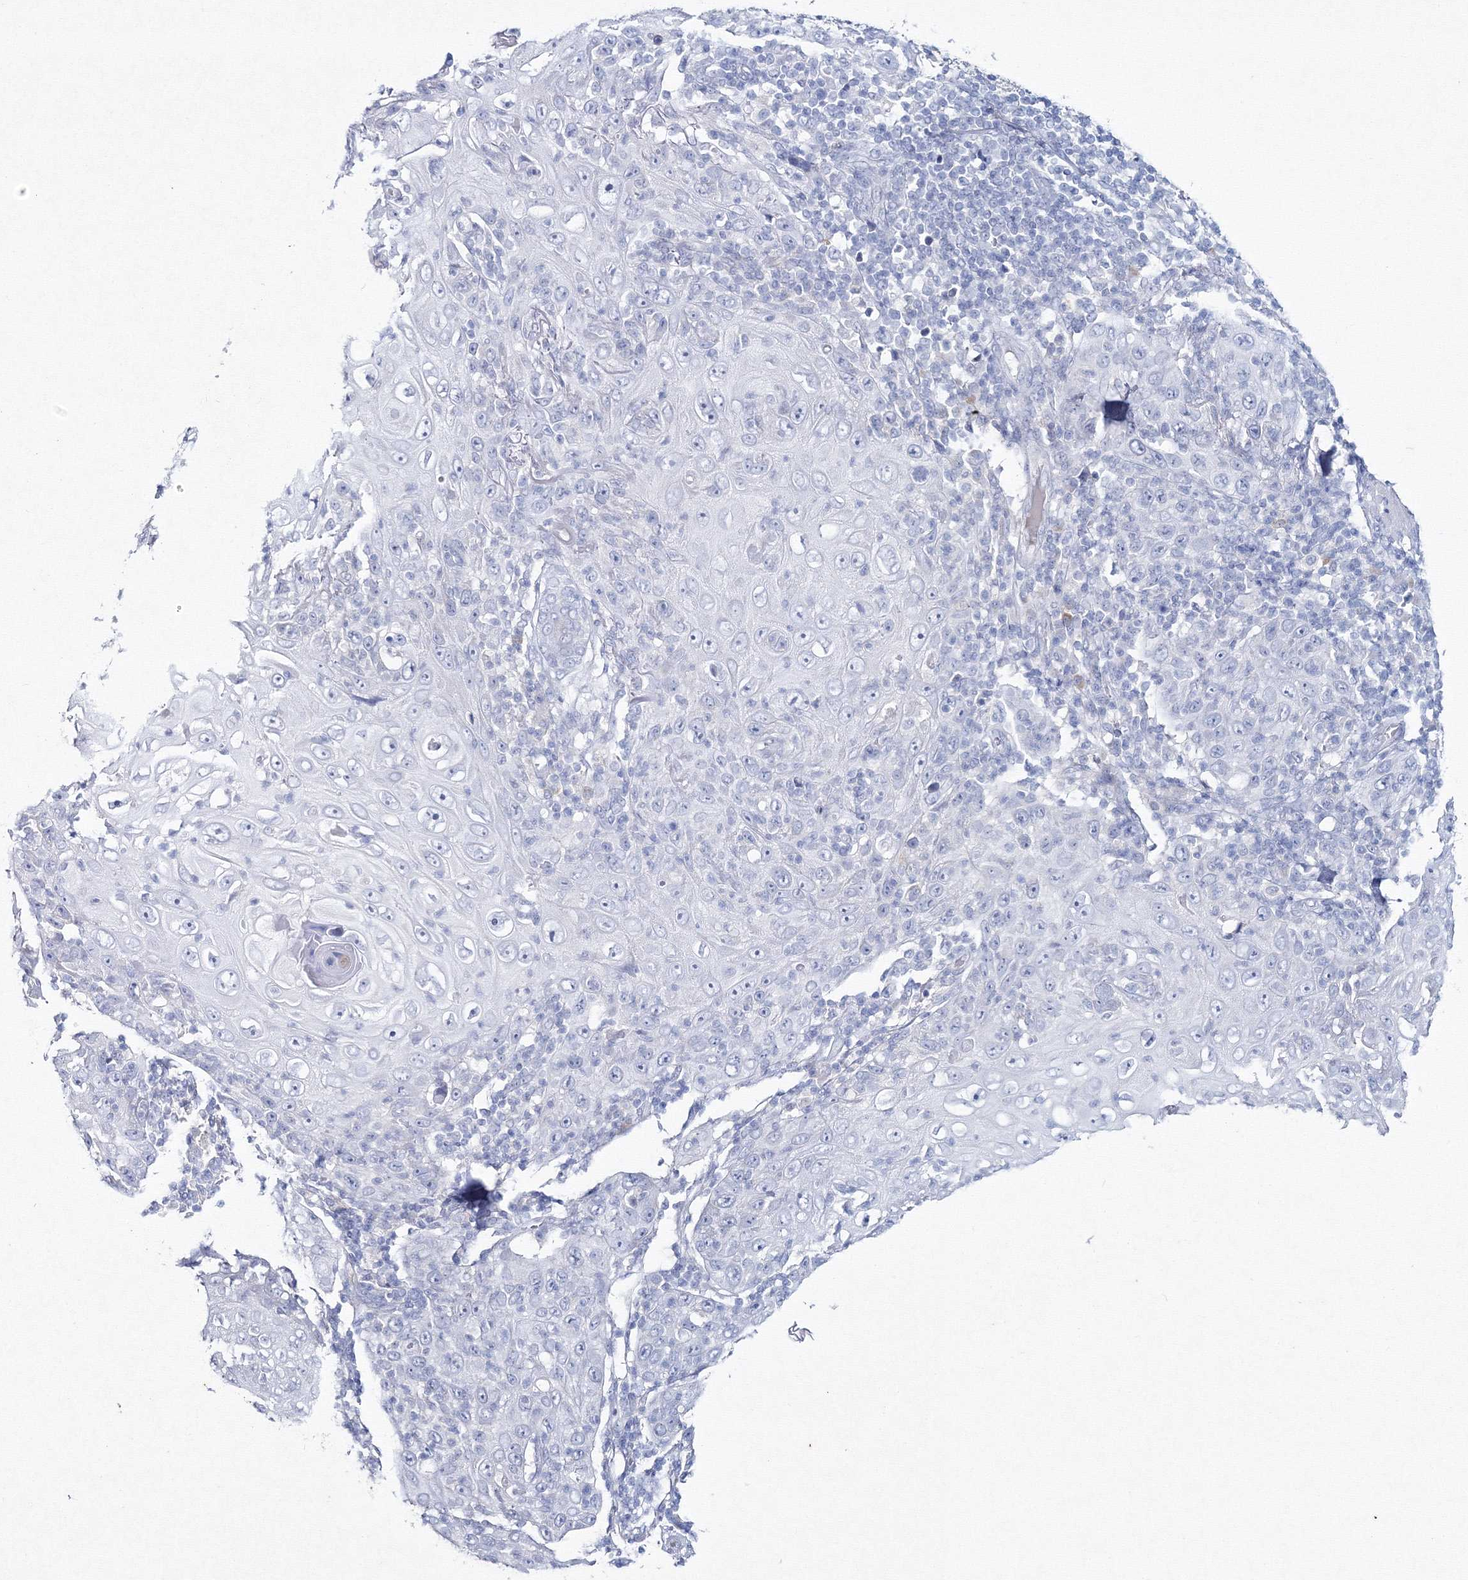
{"staining": {"intensity": "negative", "quantity": "none", "location": "none"}, "tissue": "skin cancer", "cell_type": "Tumor cells", "image_type": "cancer", "snomed": [{"axis": "morphology", "description": "Squamous cell carcinoma, NOS"}, {"axis": "topography", "description": "Skin"}], "caption": "Skin squamous cell carcinoma stained for a protein using immunohistochemistry displays no staining tumor cells.", "gene": "GCKR", "patient": {"sex": "female", "age": 88}}